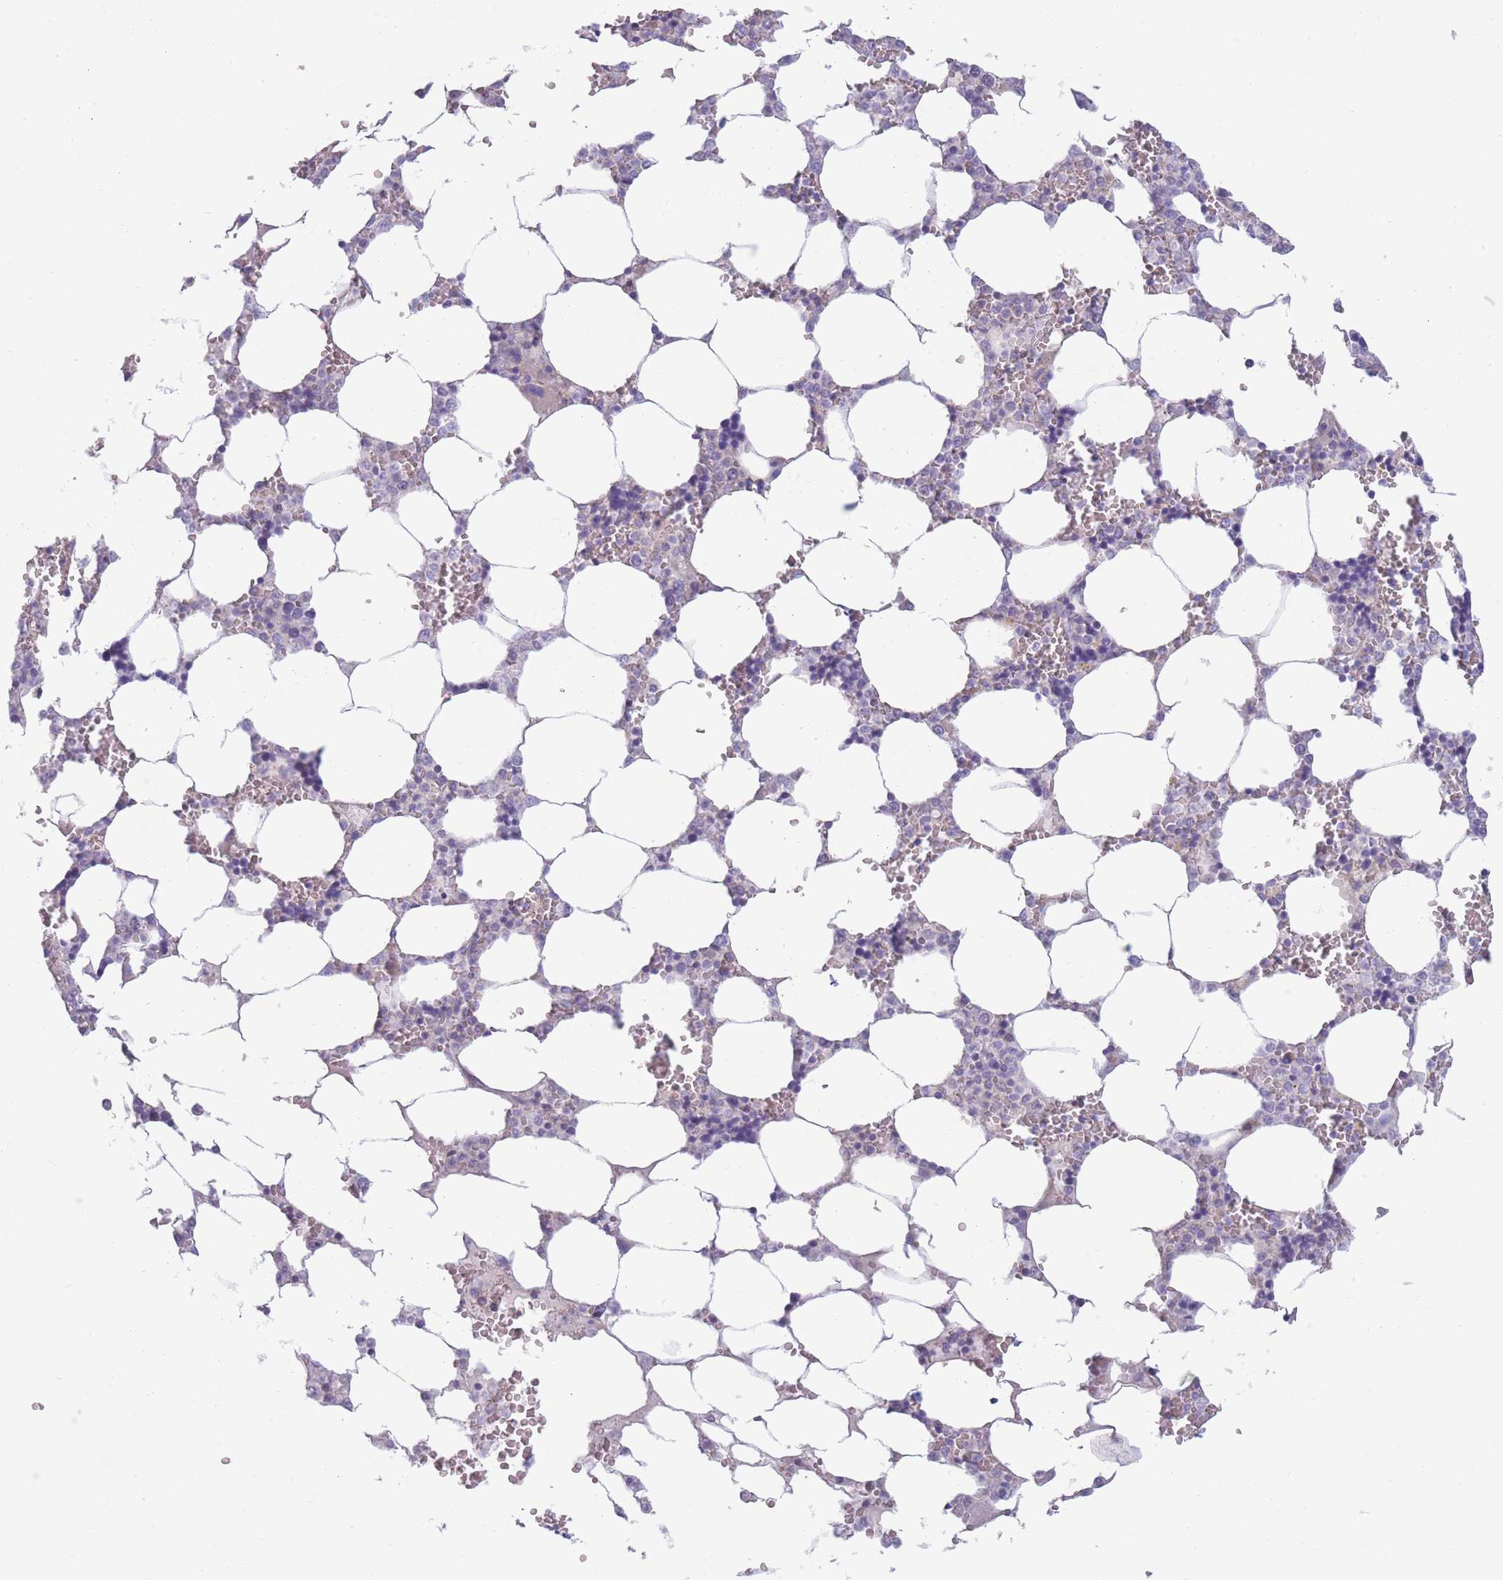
{"staining": {"intensity": "negative", "quantity": "none", "location": "none"}, "tissue": "bone marrow", "cell_type": "Hematopoietic cells", "image_type": "normal", "snomed": [{"axis": "morphology", "description": "Normal tissue, NOS"}, {"axis": "topography", "description": "Bone marrow"}], "caption": "Bone marrow stained for a protein using immunohistochemistry (IHC) displays no positivity hematopoietic cells.", "gene": "PDE4A", "patient": {"sex": "male", "age": 64}}